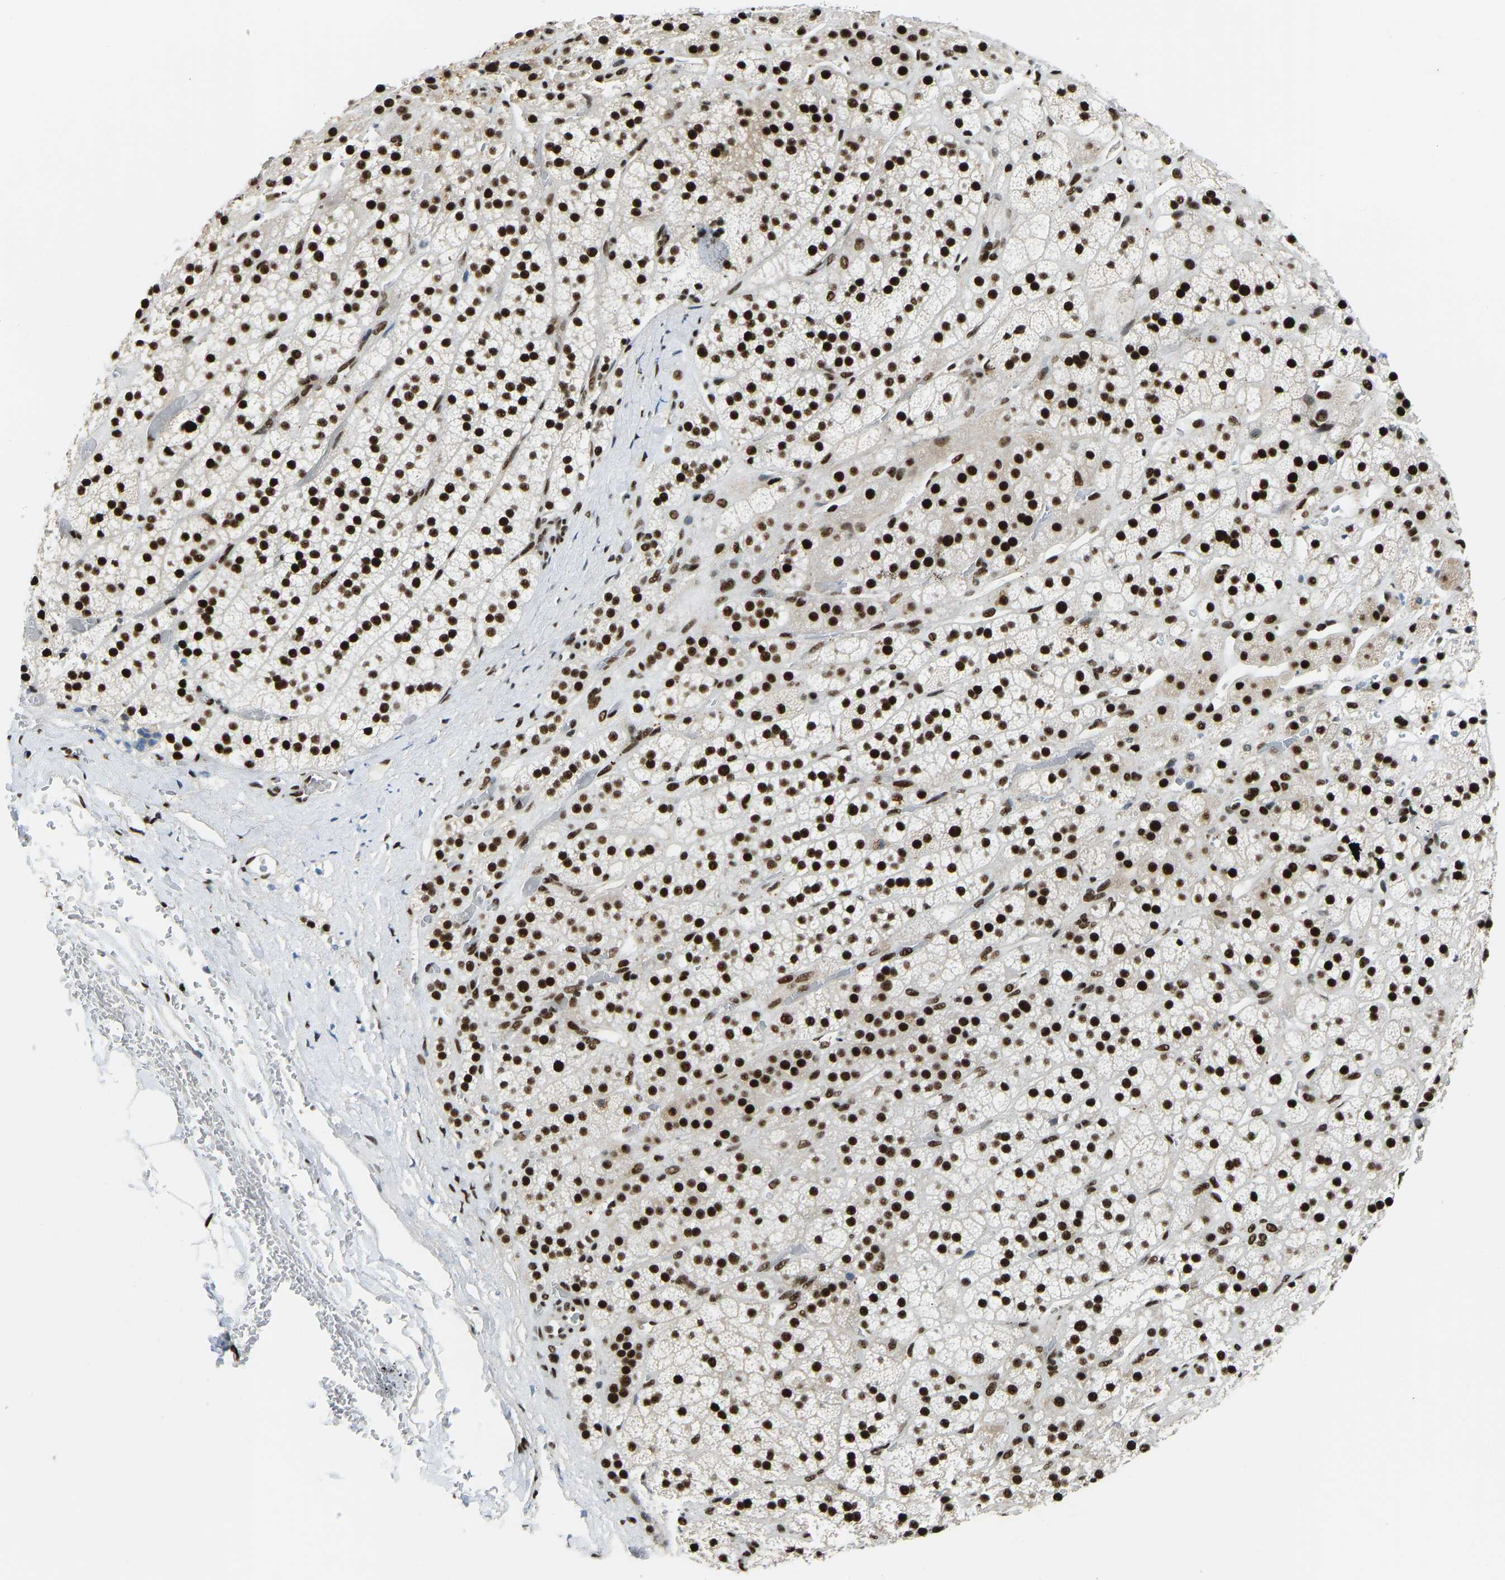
{"staining": {"intensity": "strong", "quantity": ">75%", "location": "nuclear"}, "tissue": "adrenal gland", "cell_type": "Glandular cells", "image_type": "normal", "snomed": [{"axis": "morphology", "description": "Normal tissue, NOS"}, {"axis": "topography", "description": "Adrenal gland"}], "caption": "The image displays staining of normal adrenal gland, revealing strong nuclear protein positivity (brown color) within glandular cells.", "gene": "FOXK1", "patient": {"sex": "male", "age": 56}}